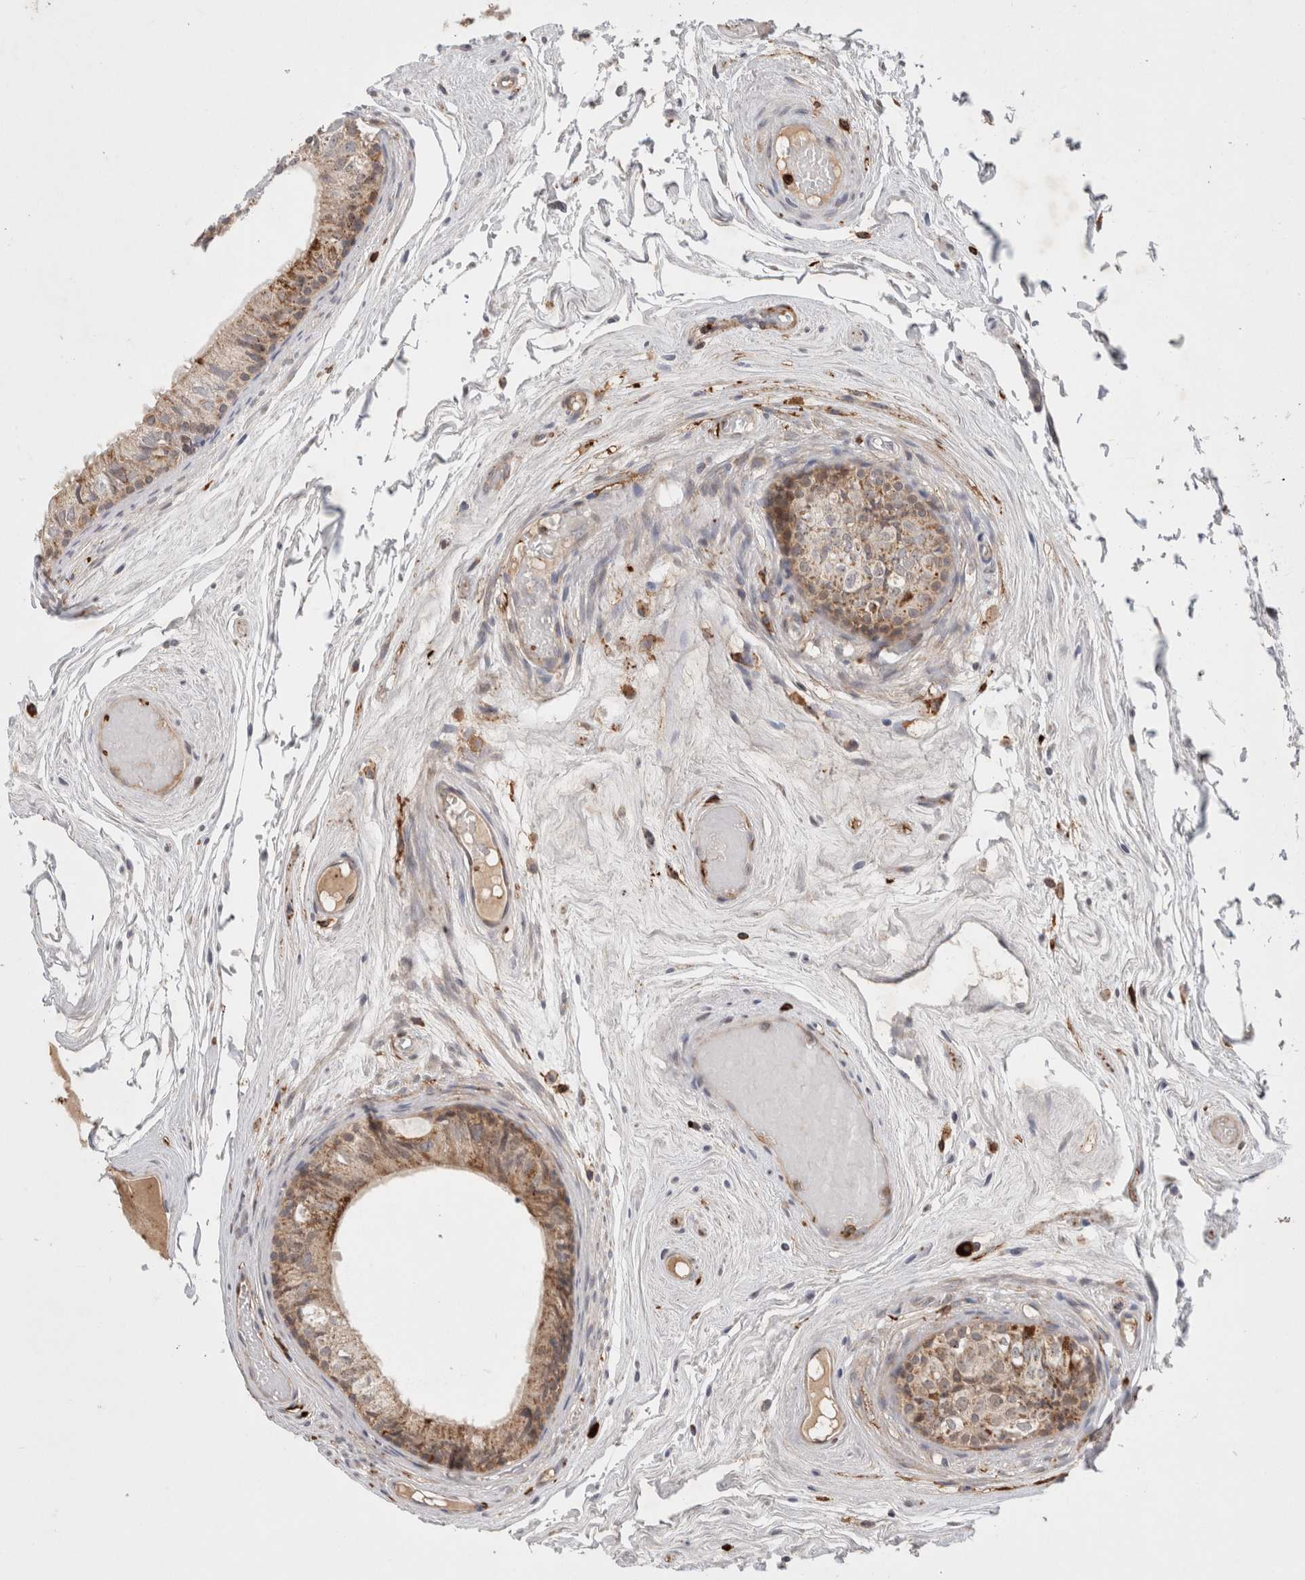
{"staining": {"intensity": "moderate", "quantity": ">75%", "location": "cytoplasmic/membranous"}, "tissue": "epididymis", "cell_type": "Glandular cells", "image_type": "normal", "snomed": [{"axis": "morphology", "description": "Normal tissue, NOS"}, {"axis": "topography", "description": "Epididymis"}], "caption": "Protein staining displays moderate cytoplasmic/membranous expression in about >75% of glandular cells in benign epididymis. The staining is performed using DAB (3,3'-diaminobenzidine) brown chromogen to label protein expression. The nuclei are counter-stained blue using hematoxylin.", "gene": "HROB", "patient": {"sex": "male", "age": 79}}